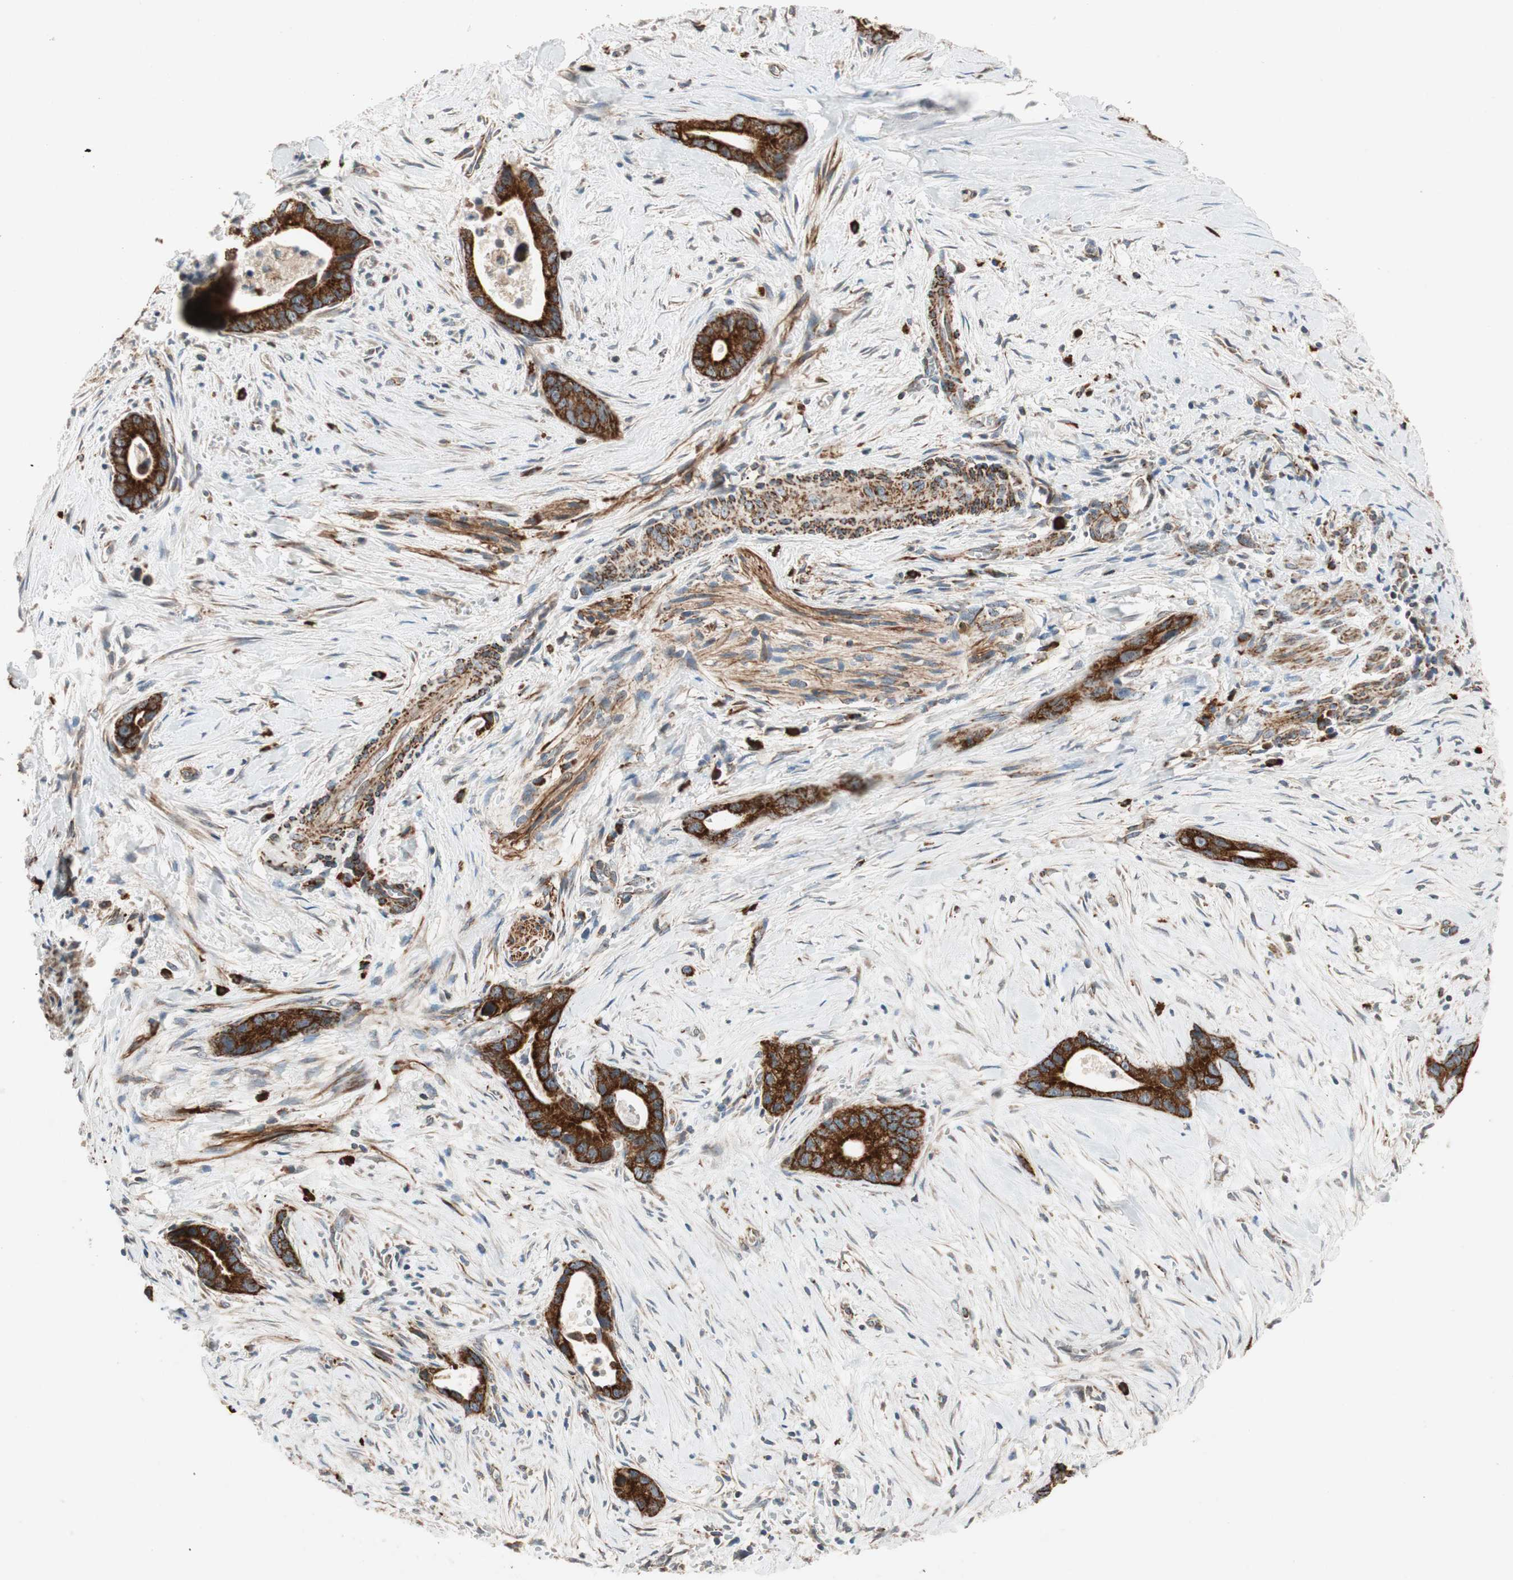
{"staining": {"intensity": "strong", "quantity": ">75%", "location": "cytoplasmic/membranous"}, "tissue": "liver cancer", "cell_type": "Tumor cells", "image_type": "cancer", "snomed": [{"axis": "morphology", "description": "Cholangiocarcinoma"}, {"axis": "topography", "description": "Liver"}], "caption": "A brown stain shows strong cytoplasmic/membranous staining of a protein in human liver cholangiocarcinoma tumor cells. (brown staining indicates protein expression, while blue staining denotes nuclei).", "gene": "AKAP1", "patient": {"sex": "female", "age": 55}}